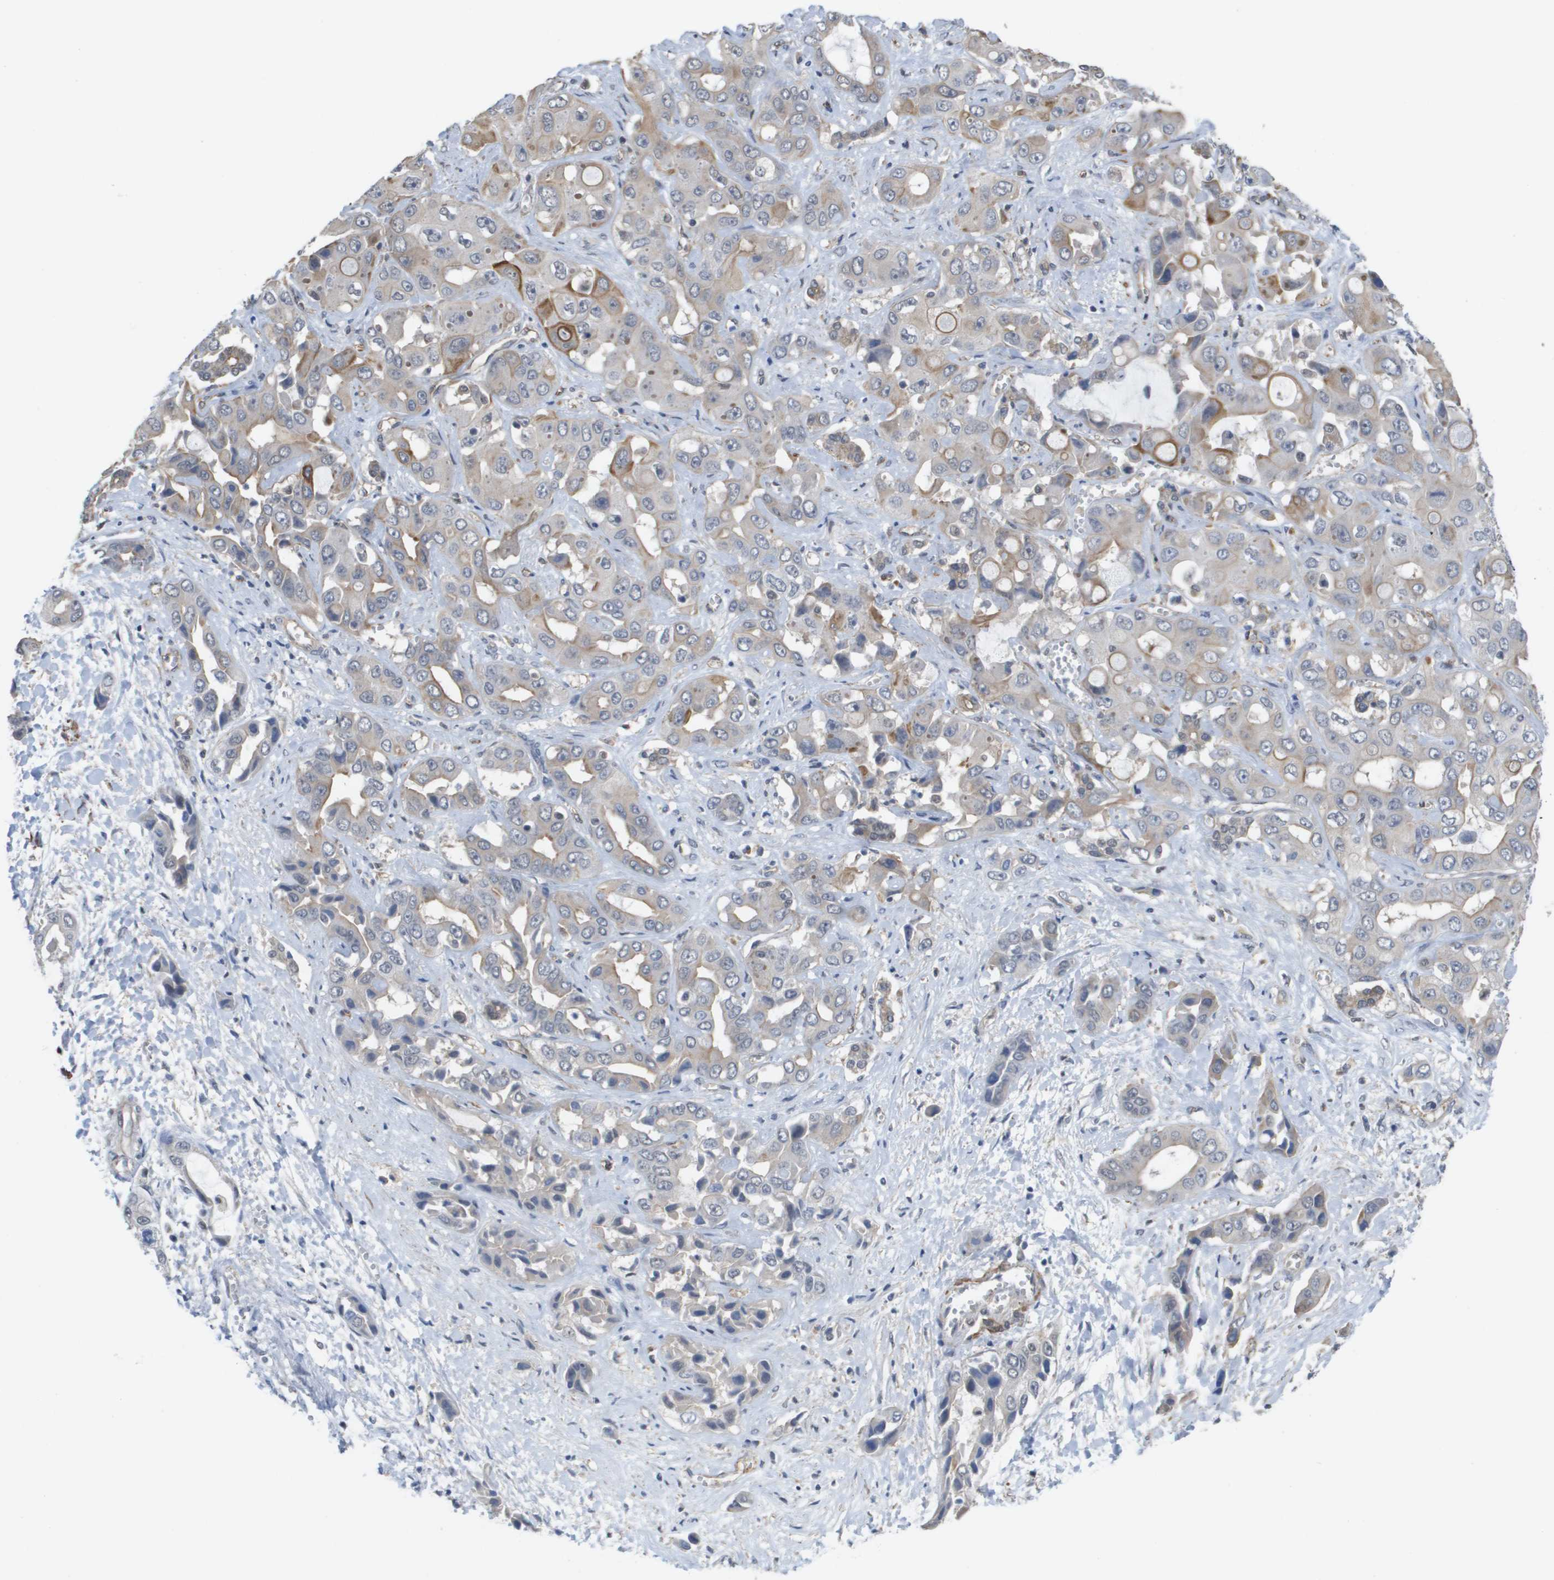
{"staining": {"intensity": "weak", "quantity": "25%-75%", "location": "cytoplasmic/membranous"}, "tissue": "liver cancer", "cell_type": "Tumor cells", "image_type": "cancer", "snomed": [{"axis": "morphology", "description": "Cholangiocarcinoma"}, {"axis": "topography", "description": "Liver"}], "caption": "This is an image of immunohistochemistry (IHC) staining of liver cancer, which shows weak positivity in the cytoplasmic/membranous of tumor cells.", "gene": "RNF112", "patient": {"sex": "female", "age": 52}}